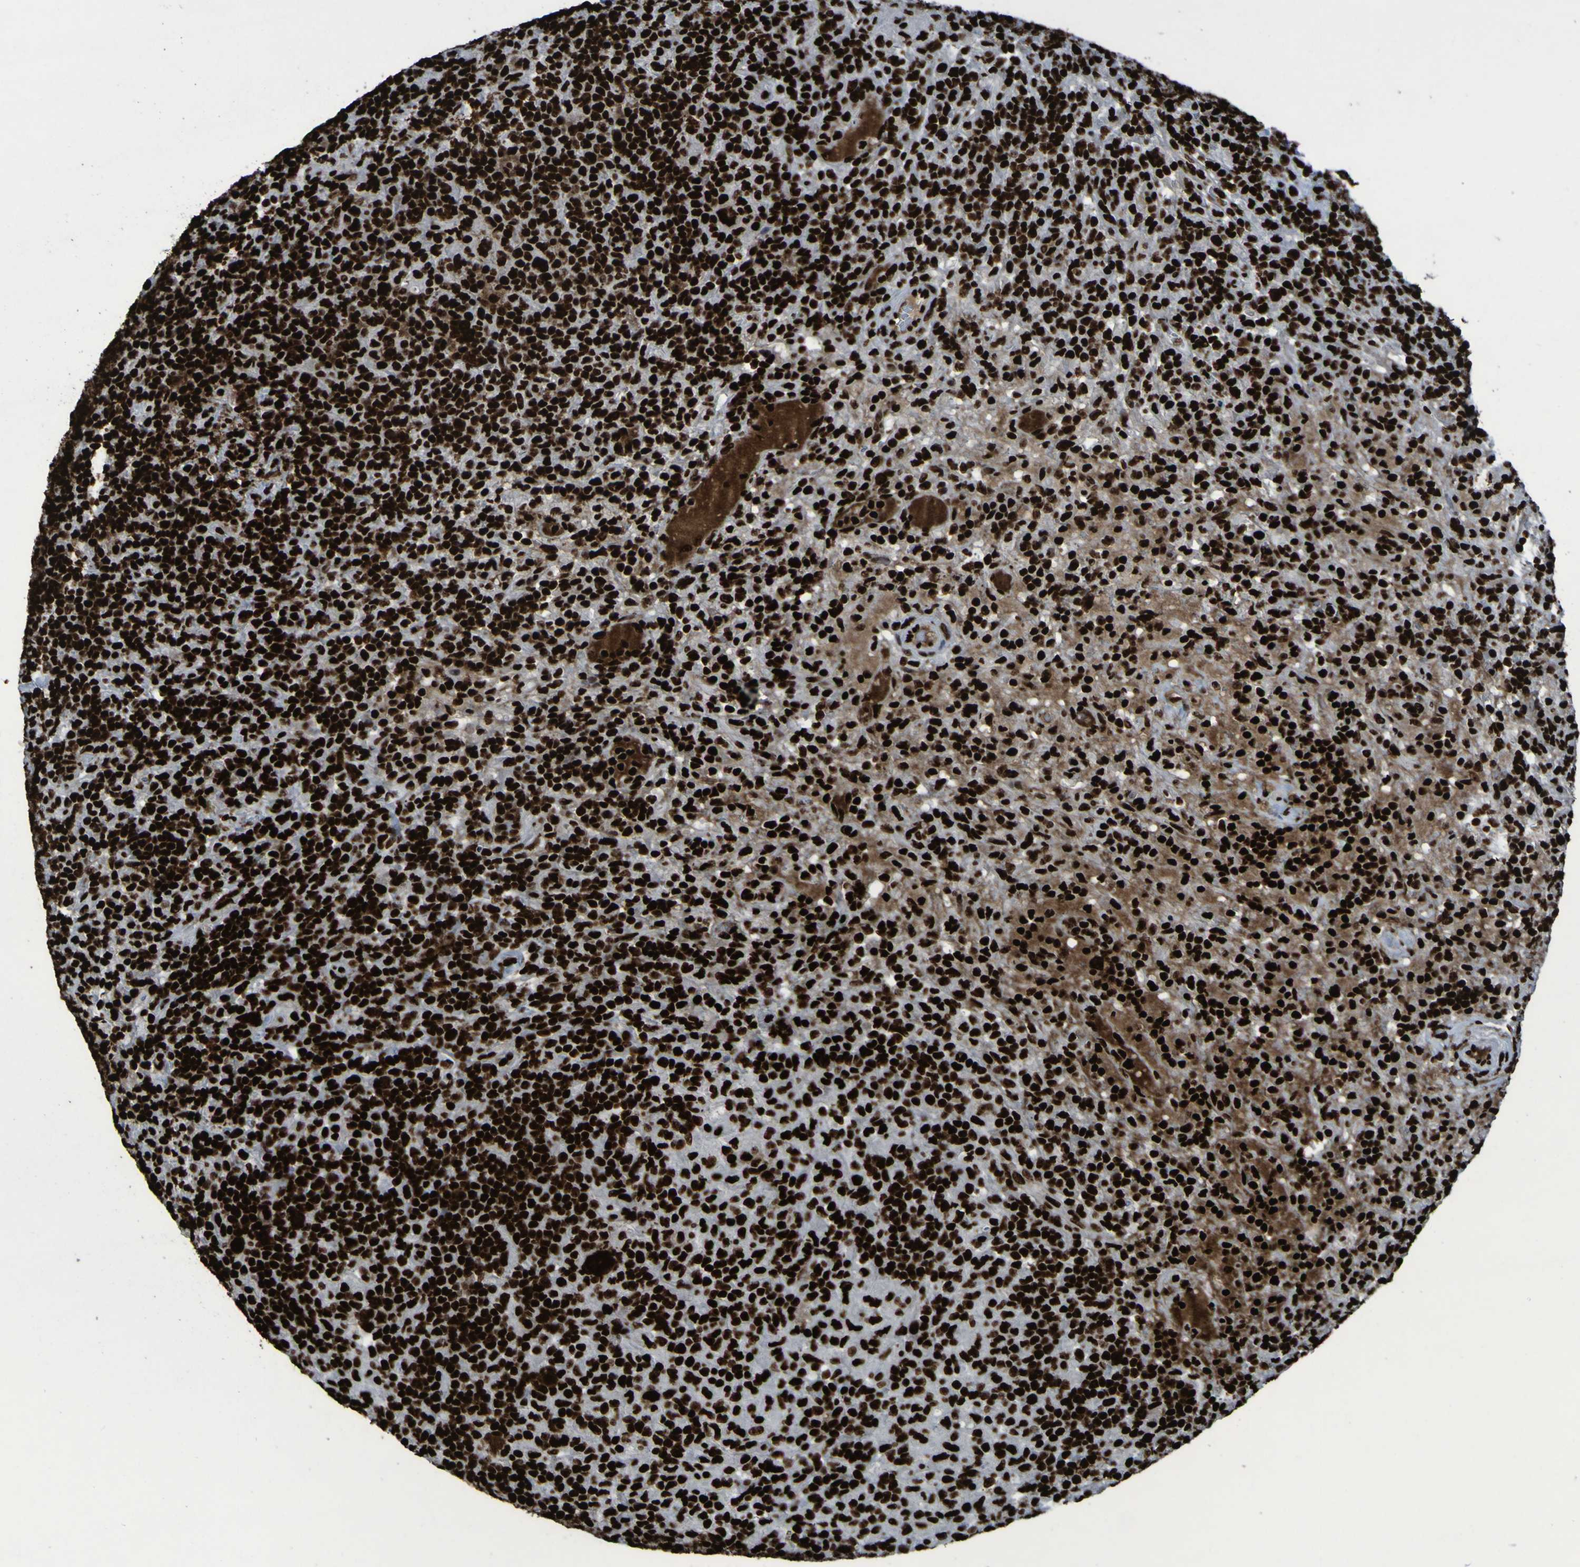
{"staining": {"intensity": "strong", "quantity": ">75%", "location": "nuclear"}, "tissue": "lymphoma", "cell_type": "Tumor cells", "image_type": "cancer", "snomed": [{"axis": "morphology", "description": "Hodgkin's disease, NOS"}, {"axis": "topography", "description": "Lymph node"}], "caption": "Immunohistochemistry (IHC) histopathology image of human Hodgkin's disease stained for a protein (brown), which demonstrates high levels of strong nuclear positivity in approximately >75% of tumor cells.", "gene": "NPM1", "patient": {"sex": "male", "age": 70}}